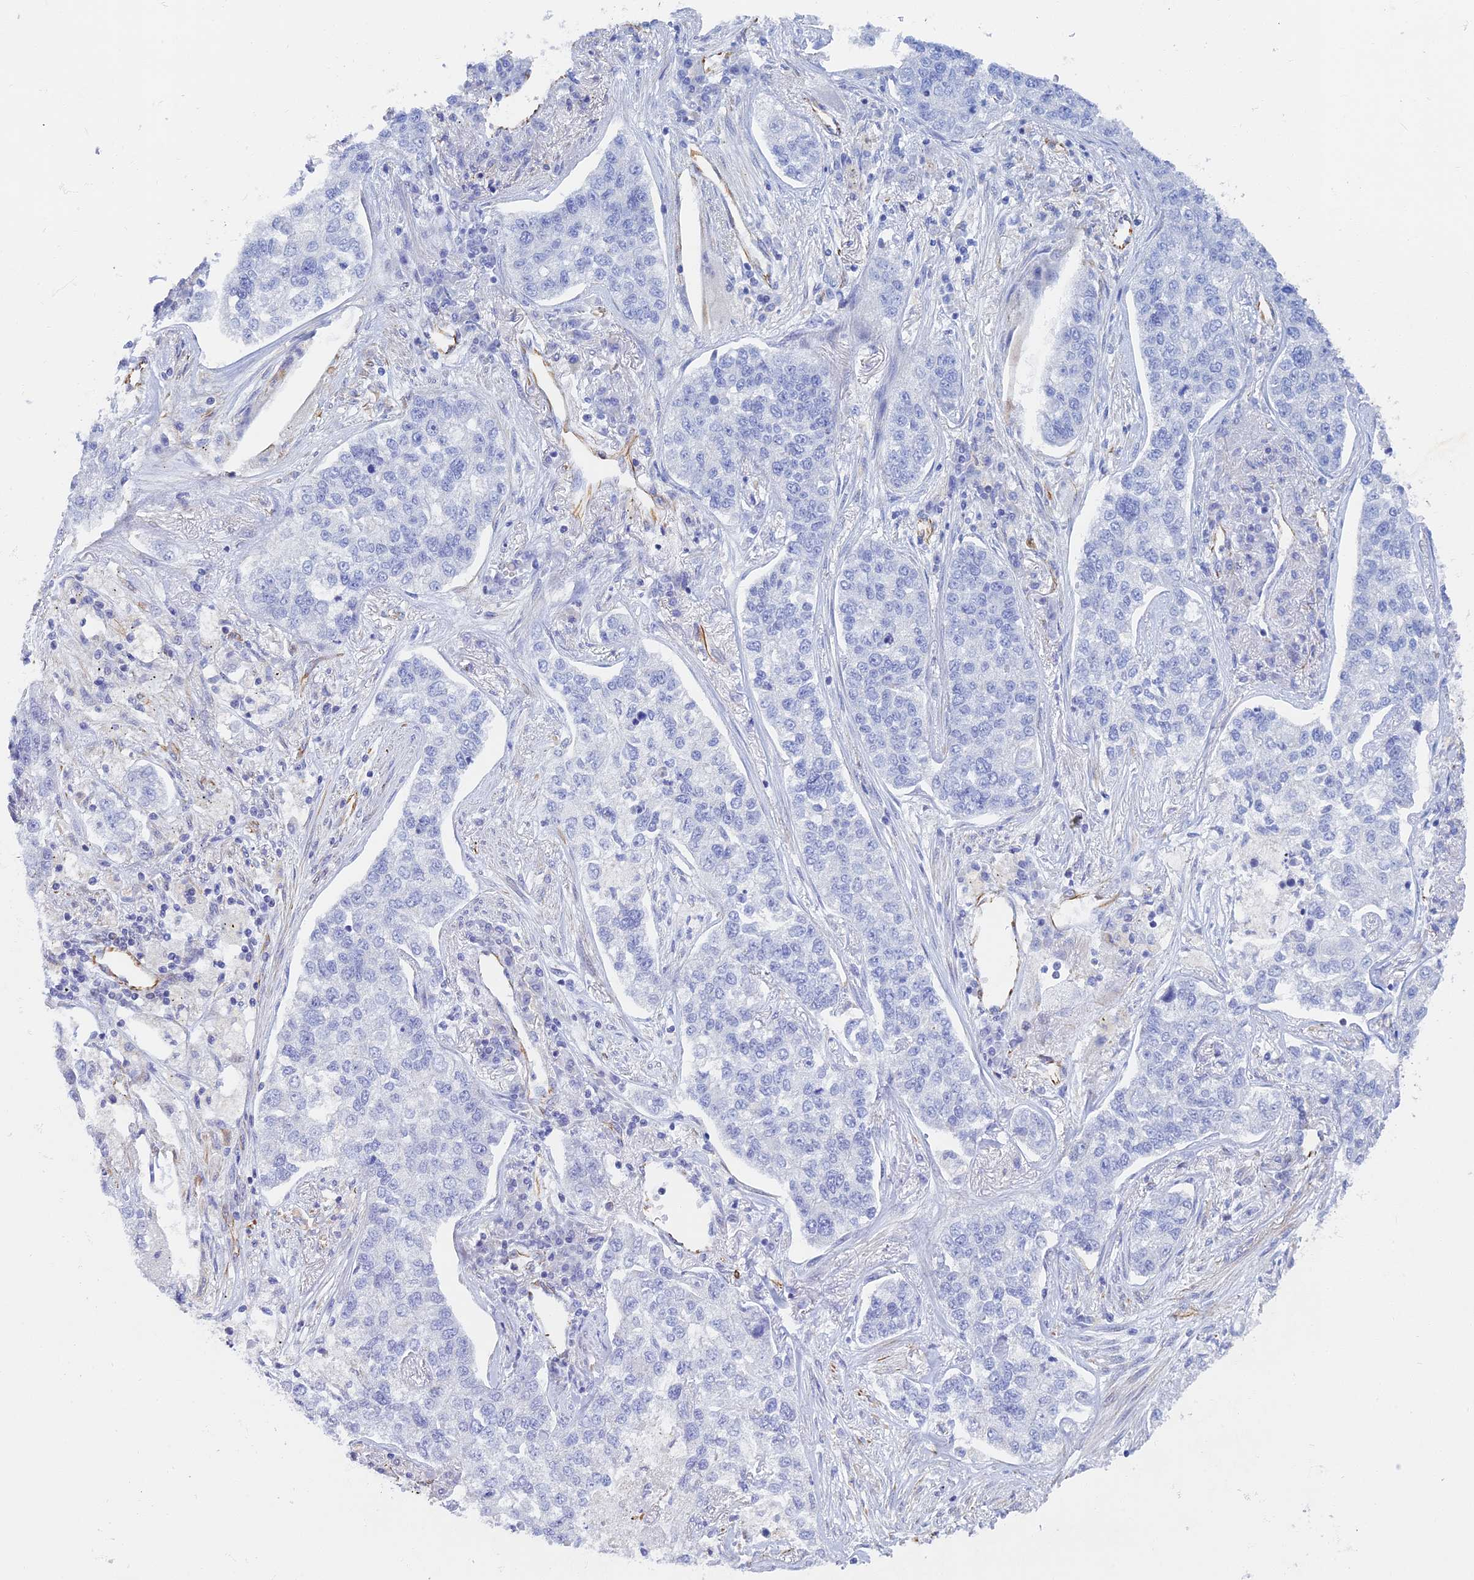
{"staining": {"intensity": "negative", "quantity": "none", "location": "none"}, "tissue": "lung cancer", "cell_type": "Tumor cells", "image_type": "cancer", "snomed": [{"axis": "morphology", "description": "Adenocarcinoma, NOS"}, {"axis": "topography", "description": "Lung"}], "caption": "Tumor cells show no significant protein expression in lung cancer (adenocarcinoma). (DAB IHC, high magnification).", "gene": "RMC1", "patient": {"sex": "male", "age": 49}}